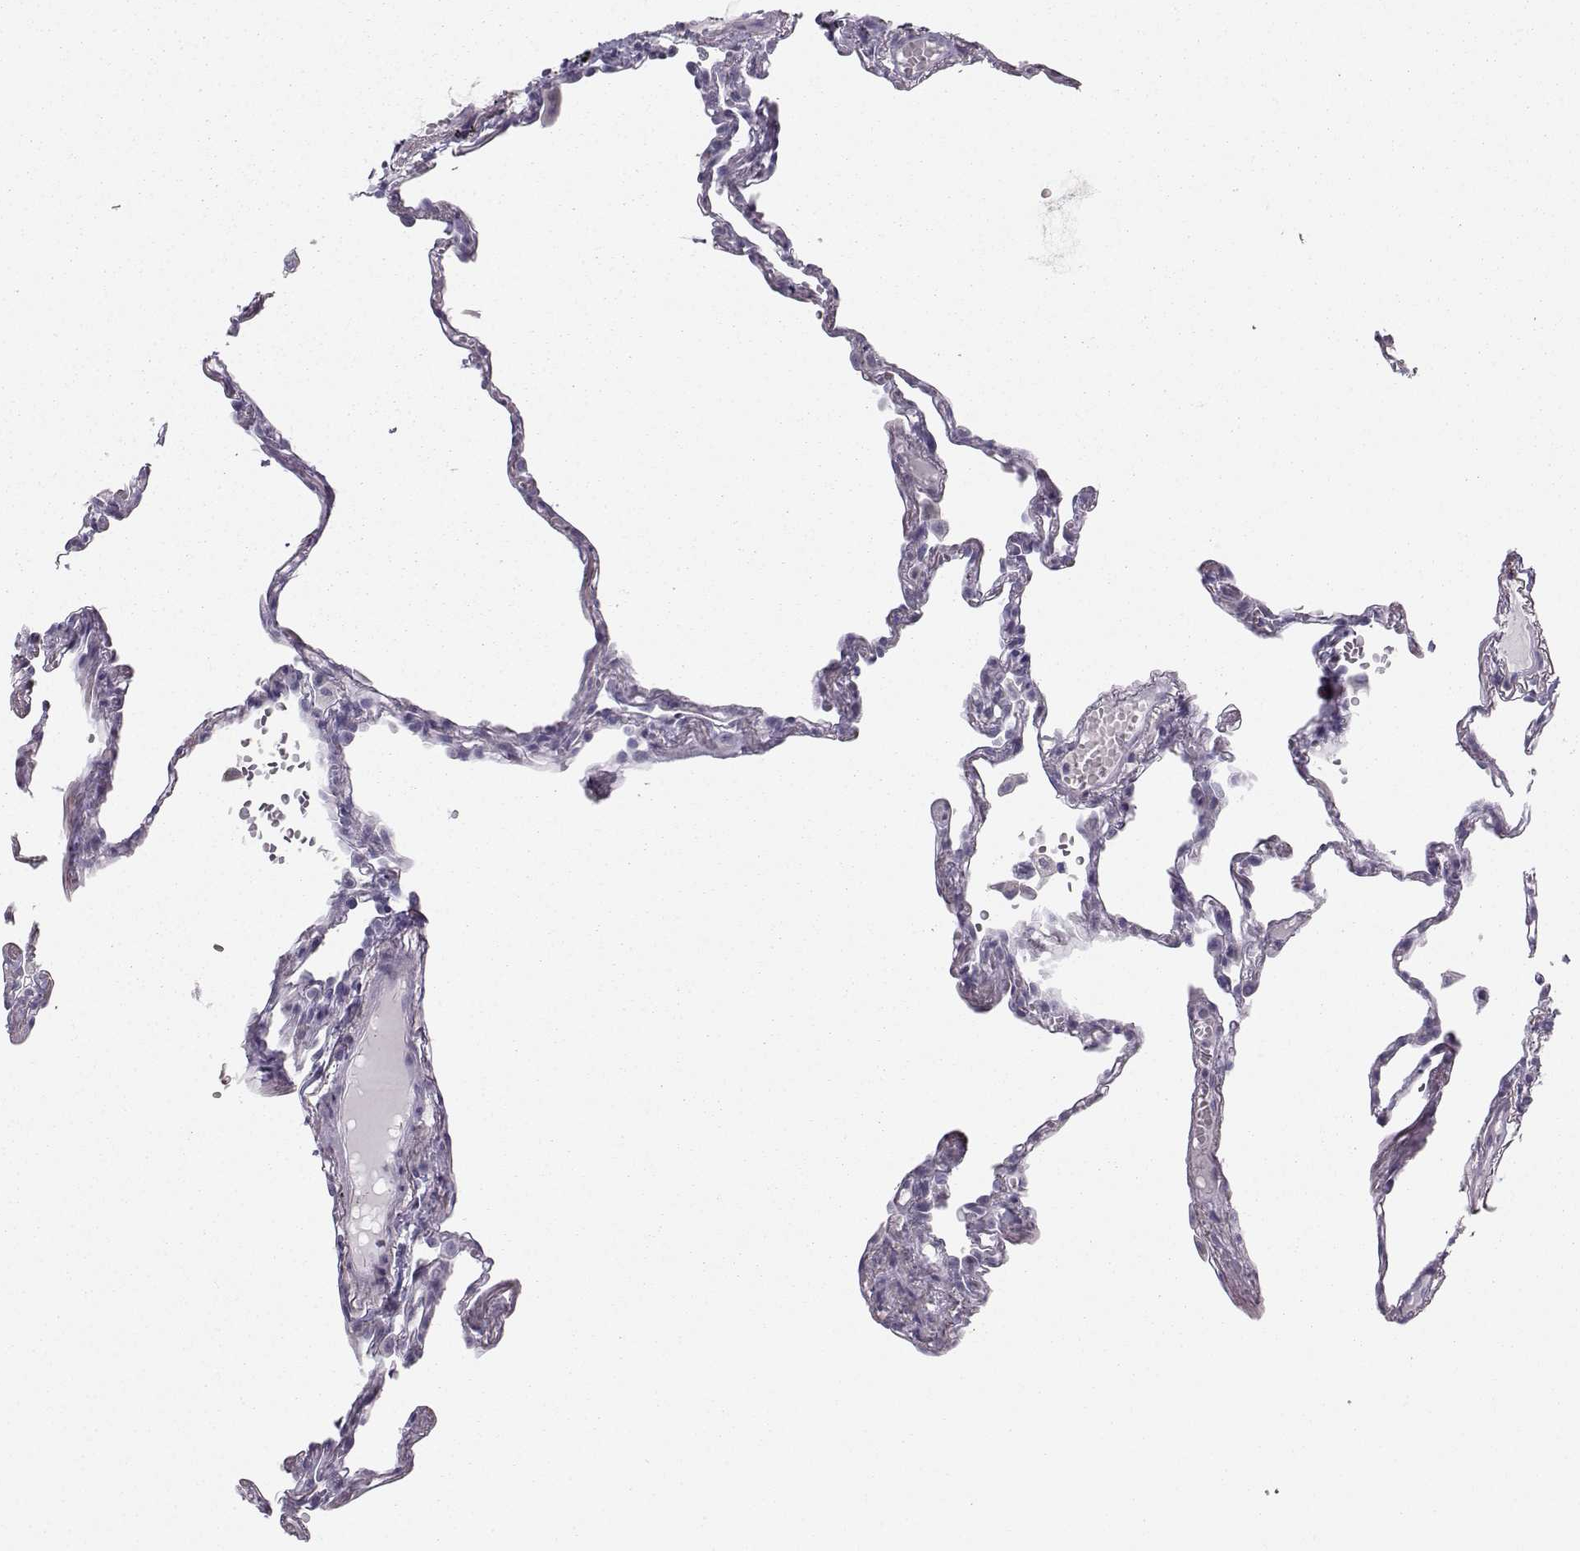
{"staining": {"intensity": "negative", "quantity": "none", "location": "none"}, "tissue": "lung", "cell_type": "Alveolar cells", "image_type": "normal", "snomed": [{"axis": "morphology", "description": "Normal tissue, NOS"}, {"axis": "topography", "description": "Lung"}], "caption": "This is an immunohistochemistry histopathology image of benign human lung. There is no positivity in alveolar cells.", "gene": "CASR", "patient": {"sex": "male", "age": 78}}